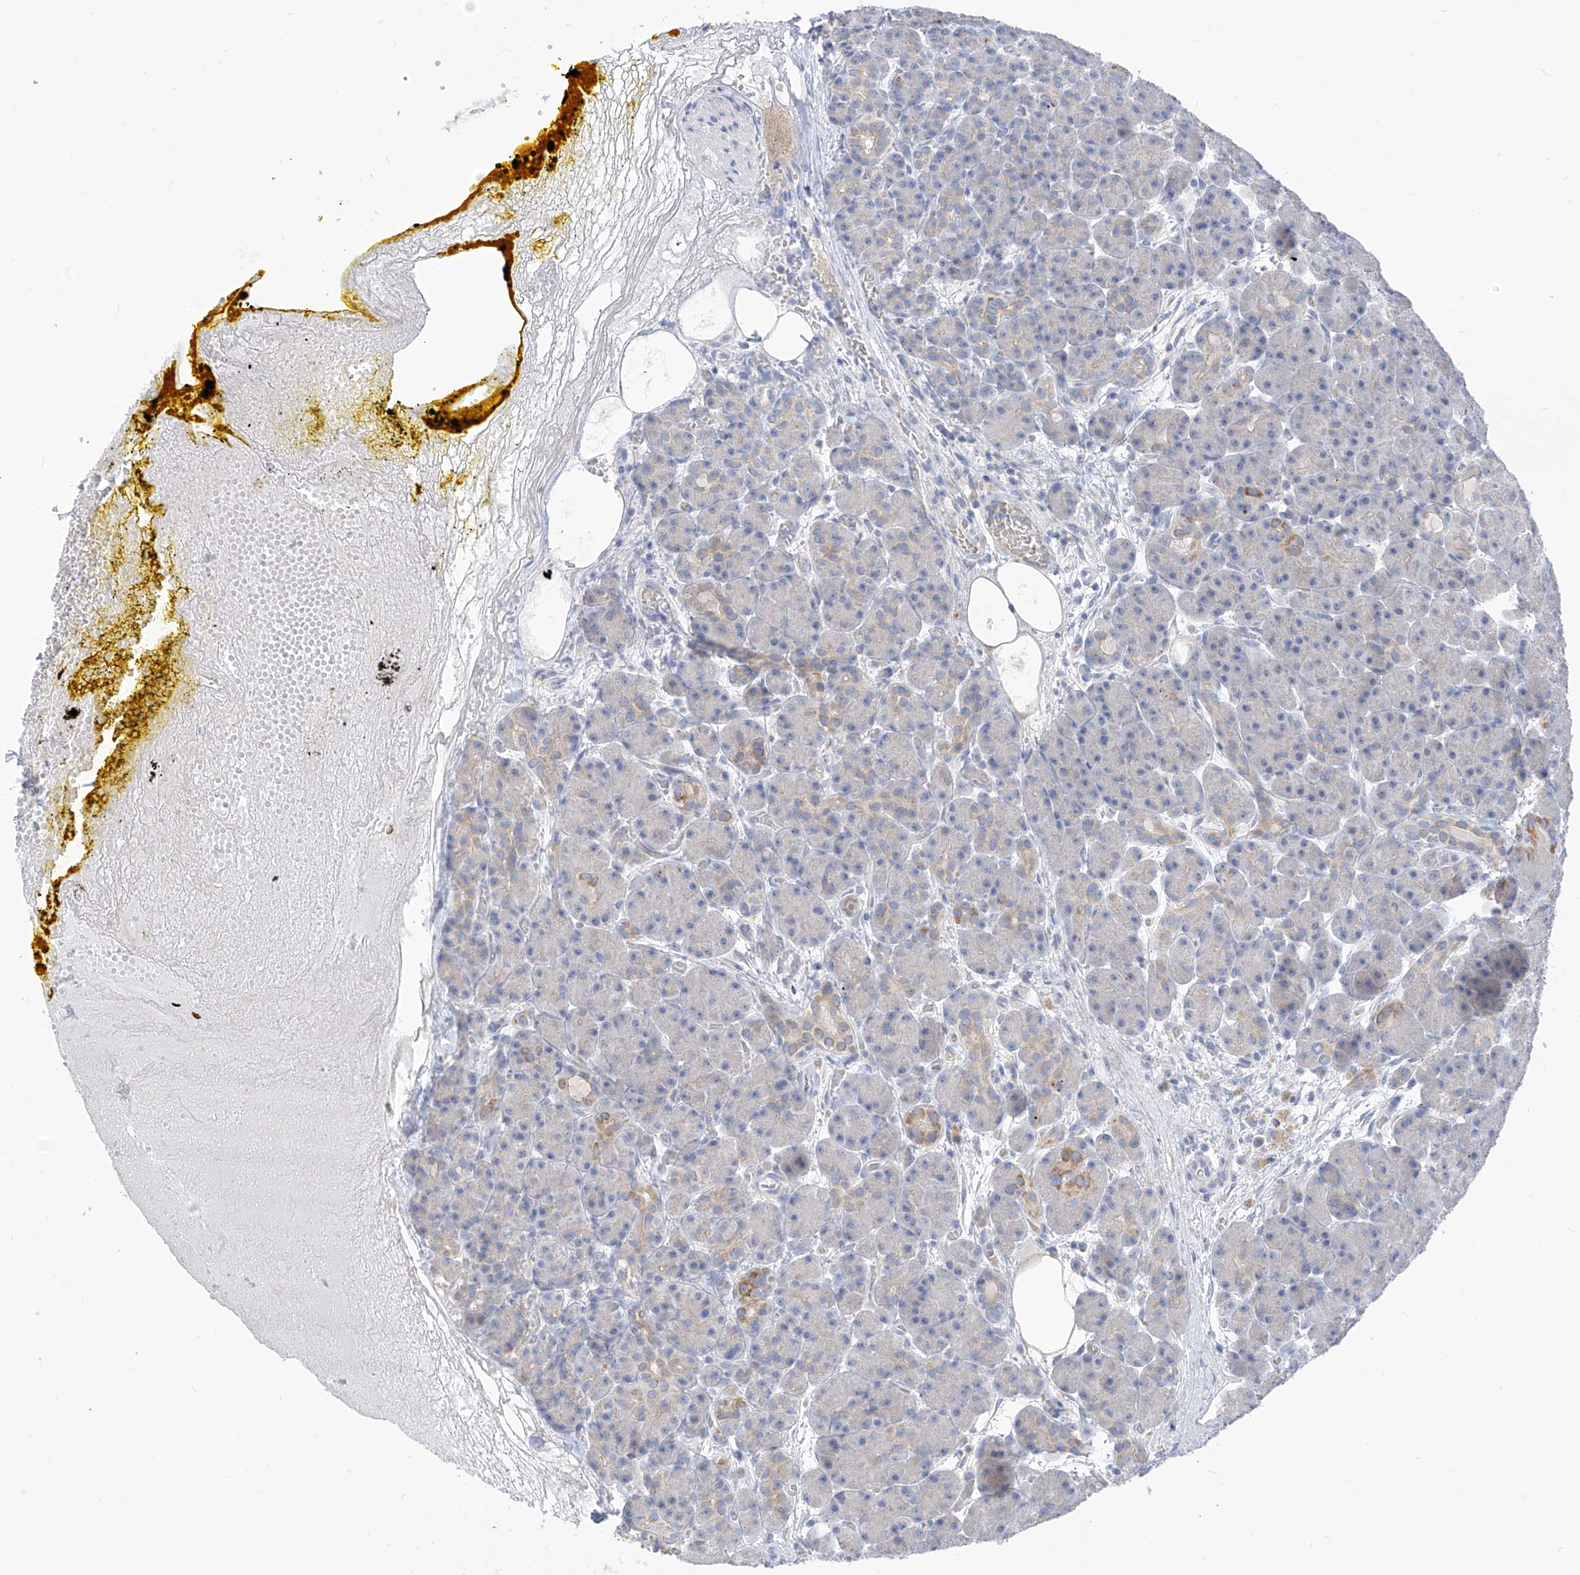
{"staining": {"intensity": "moderate", "quantity": "<25%", "location": "cytoplasmic/membranous"}, "tissue": "pancreas", "cell_type": "Exocrine glandular cells", "image_type": "normal", "snomed": [{"axis": "morphology", "description": "Normal tissue, NOS"}, {"axis": "topography", "description": "Pancreas"}], "caption": "Benign pancreas demonstrates moderate cytoplasmic/membranous expression in about <25% of exocrine glandular cells (DAB (3,3'-diaminobenzidine) IHC, brown staining for protein, blue staining for nuclei)..", "gene": "ZNF404", "patient": {"sex": "male", "age": 63}}